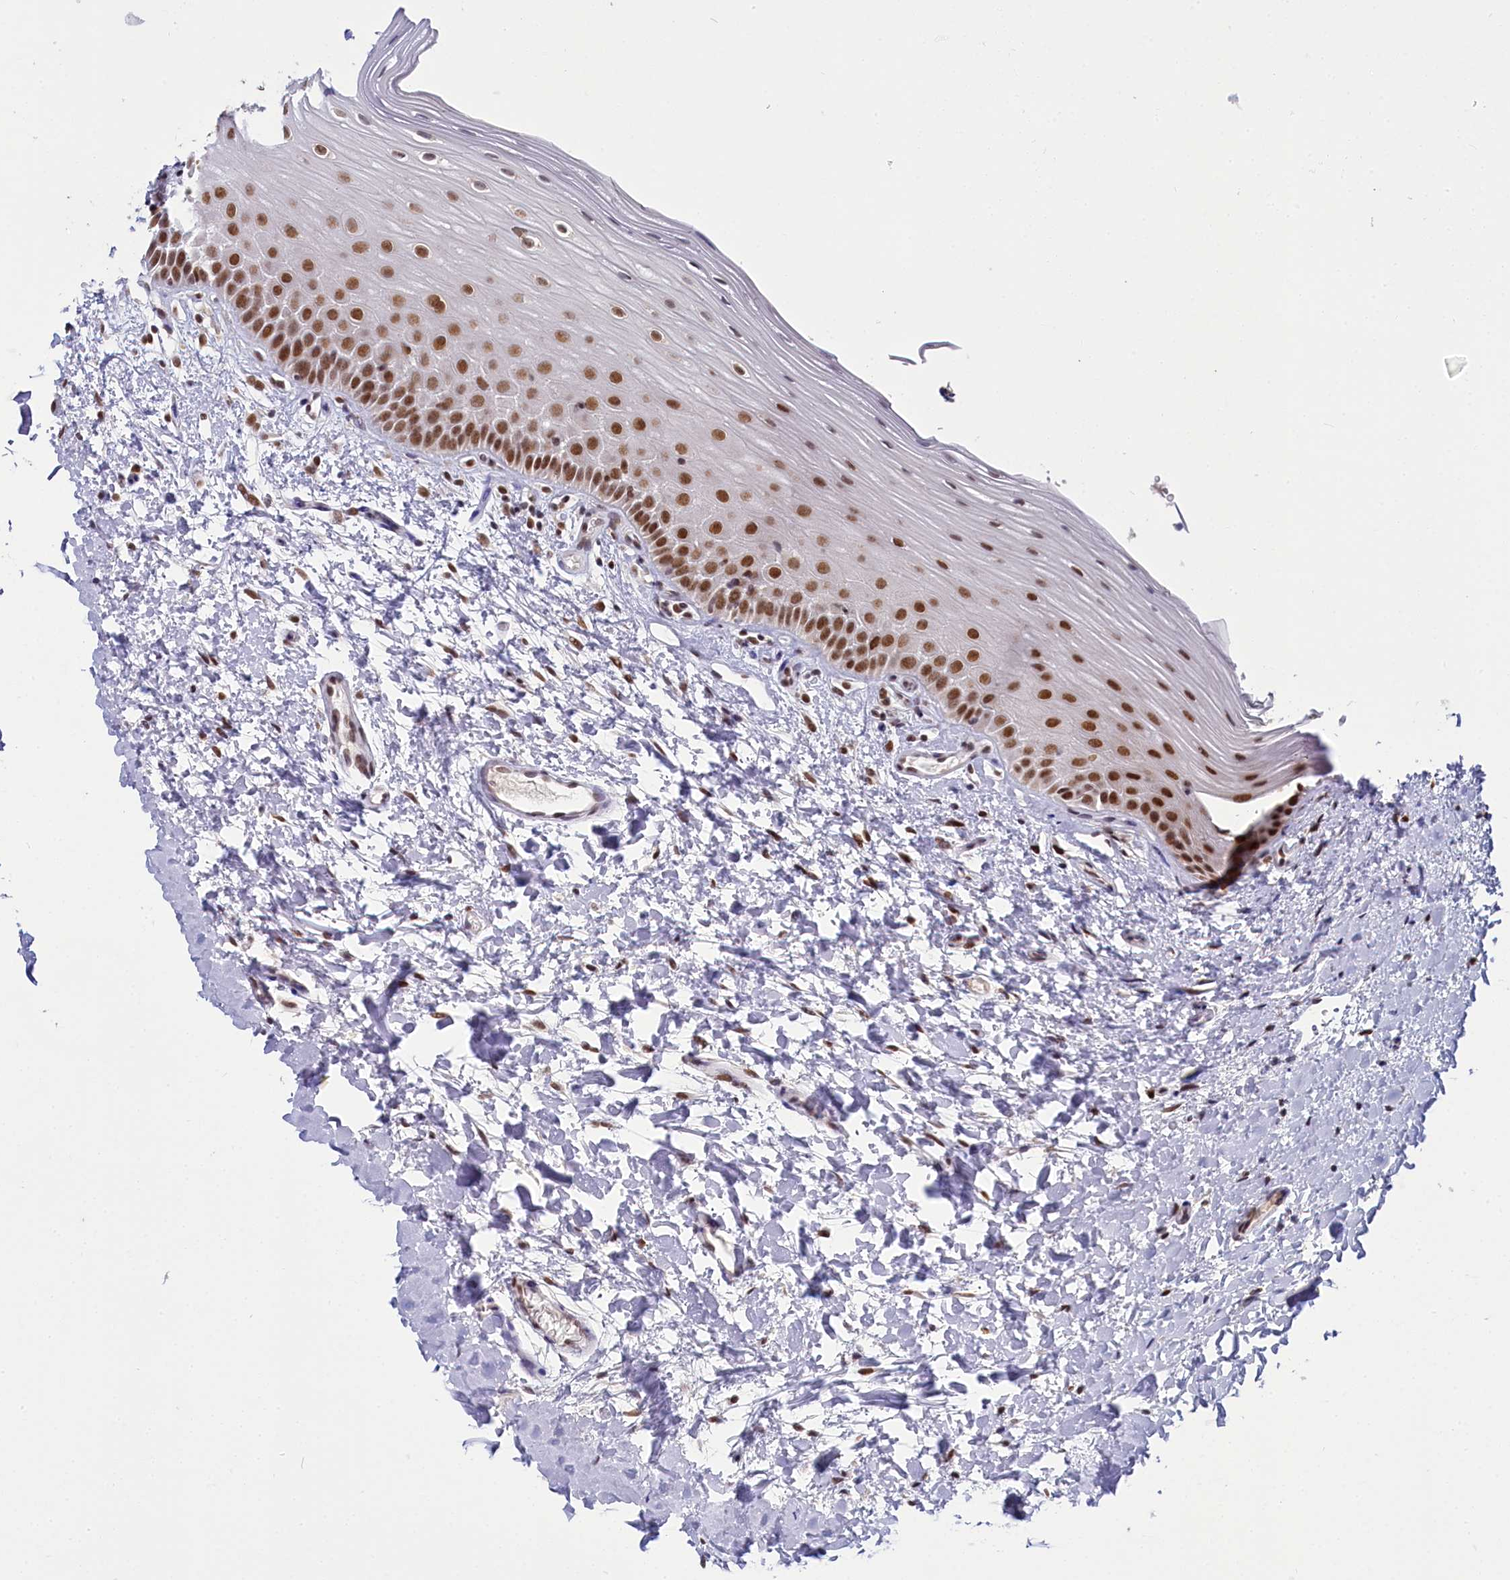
{"staining": {"intensity": "moderate", "quantity": ">75%", "location": "nuclear"}, "tissue": "oral mucosa", "cell_type": "Squamous epithelial cells", "image_type": "normal", "snomed": [{"axis": "morphology", "description": "Normal tissue, NOS"}, {"axis": "topography", "description": "Oral tissue"}], "caption": "The histopathology image exhibits immunohistochemical staining of benign oral mucosa. There is moderate nuclear staining is appreciated in about >75% of squamous epithelial cells. (Brightfield microscopy of DAB IHC at high magnification).", "gene": "PPHLN1", "patient": {"sex": "female", "age": 56}}